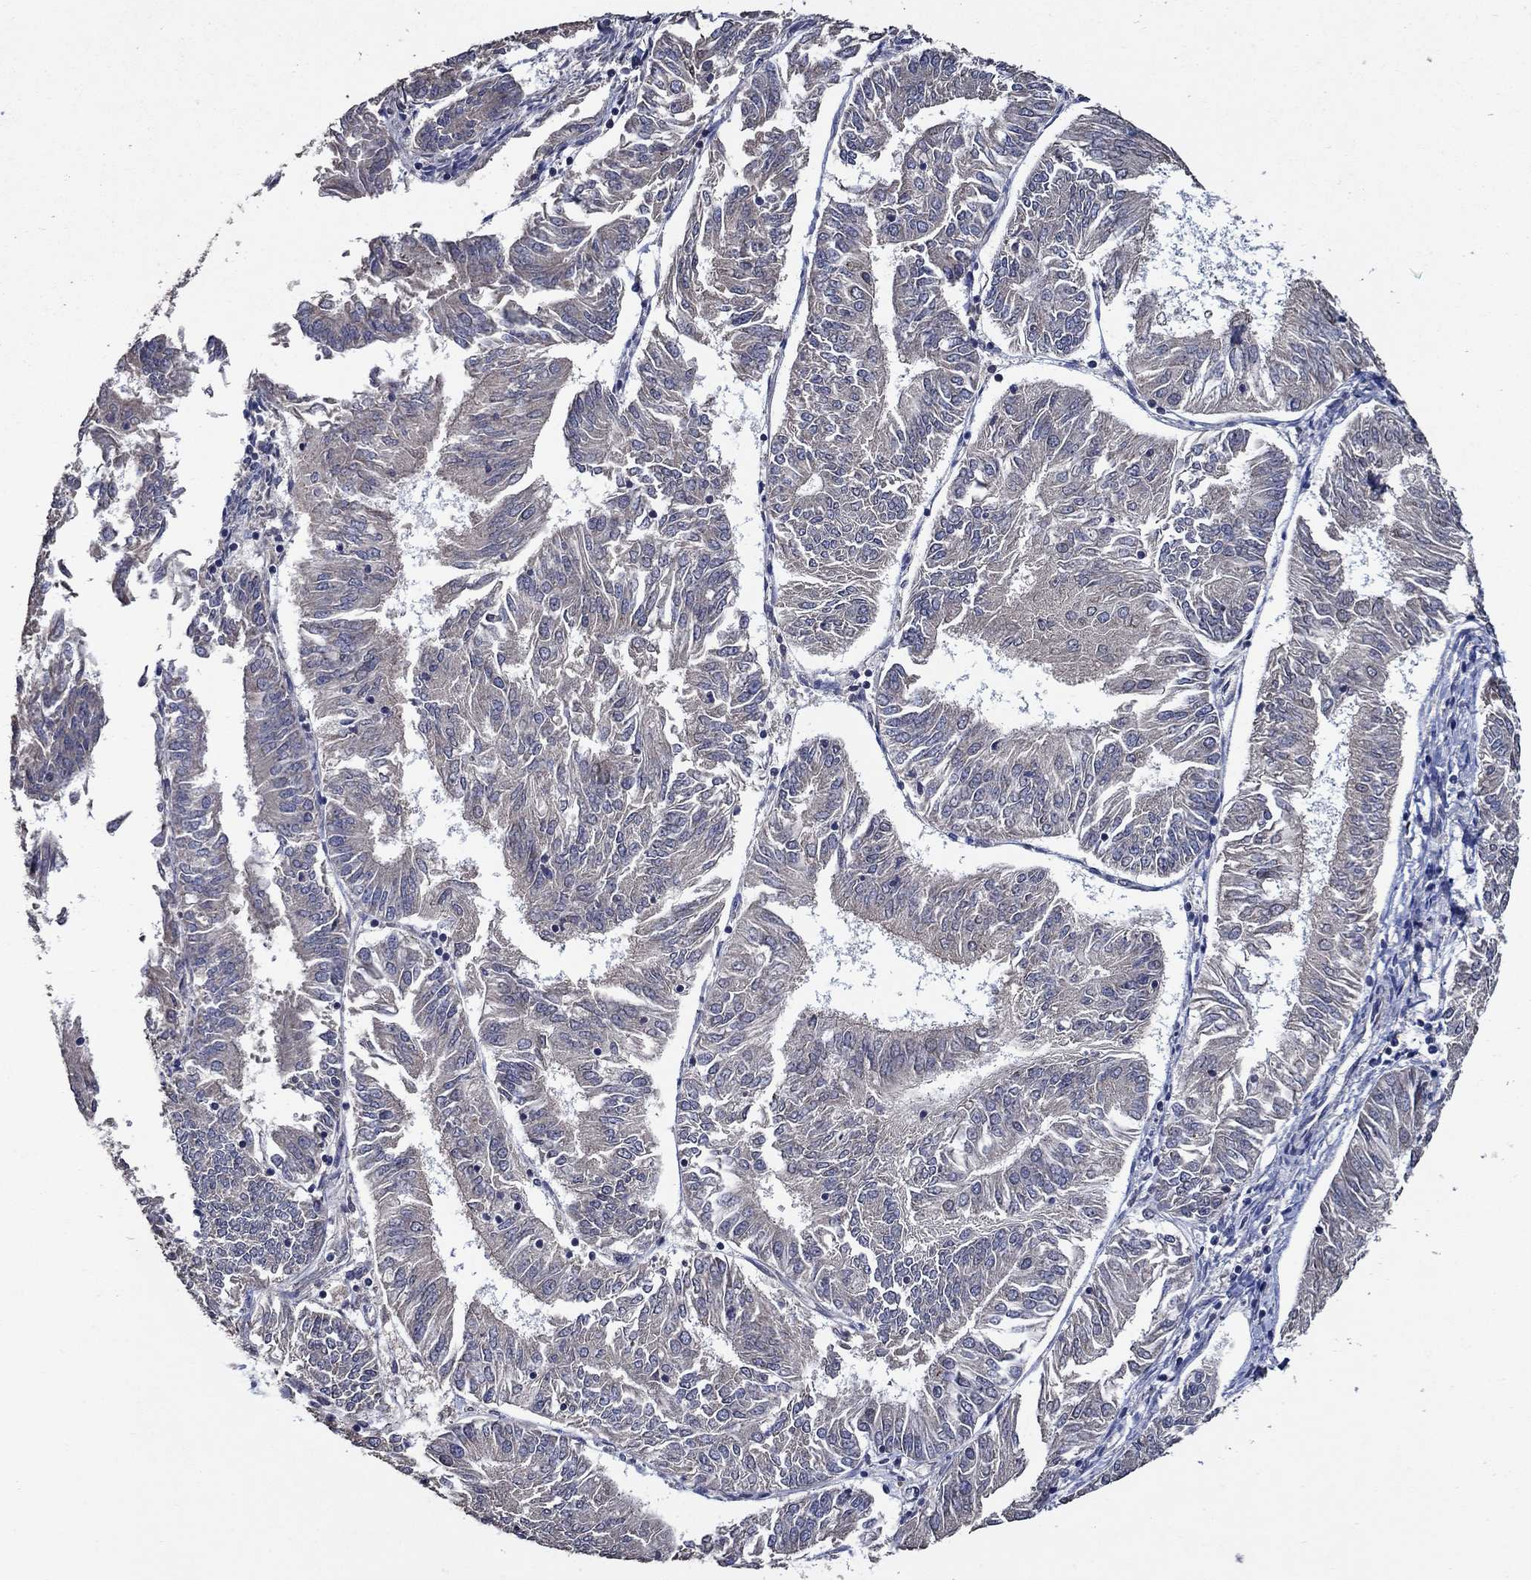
{"staining": {"intensity": "negative", "quantity": "none", "location": "none"}, "tissue": "endometrial cancer", "cell_type": "Tumor cells", "image_type": "cancer", "snomed": [{"axis": "morphology", "description": "Adenocarcinoma, NOS"}, {"axis": "topography", "description": "Endometrium"}], "caption": "High power microscopy image of an immunohistochemistry photomicrograph of endometrial cancer (adenocarcinoma), revealing no significant expression in tumor cells.", "gene": "HAP1", "patient": {"sex": "female", "age": 58}}